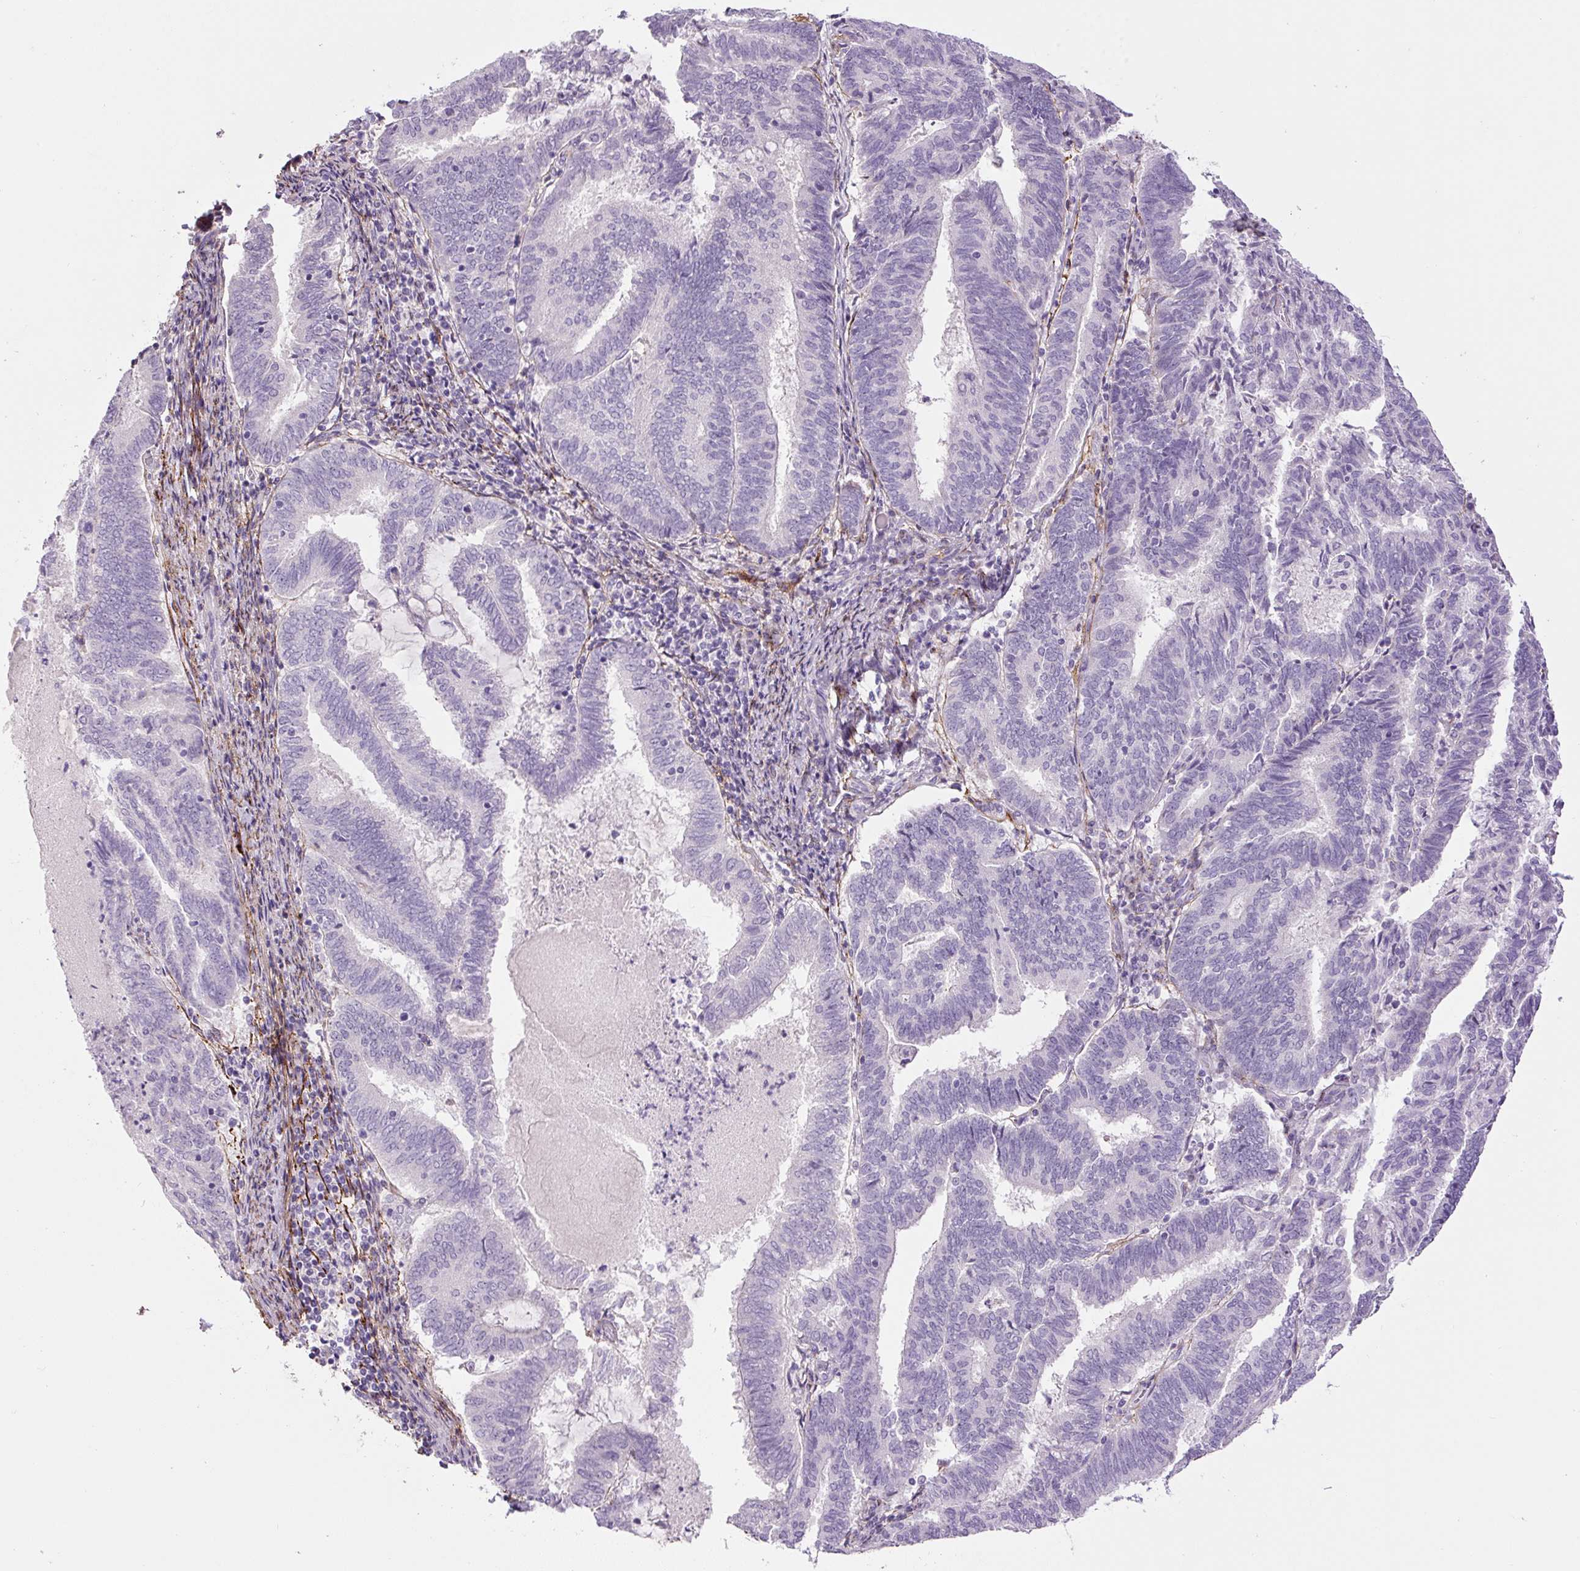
{"staining": {"intensity": "negative", "quantity": "none", "location": "none"}, "tissue": "endometrial cancer", "cell_type": "Tumor cells", "image_type": "cancer", "snomed": [{"axis": "morphology", "description": "Adenocarcinoma, NOS"}, {"axis": "topography", "description": "Endometrium"}], "caption": "Tumor cells are negative for brown protein staining in endometrial adenocarcinoma.", "gene": "FBN1", "patient": {"sex": "female", "age": 80}}